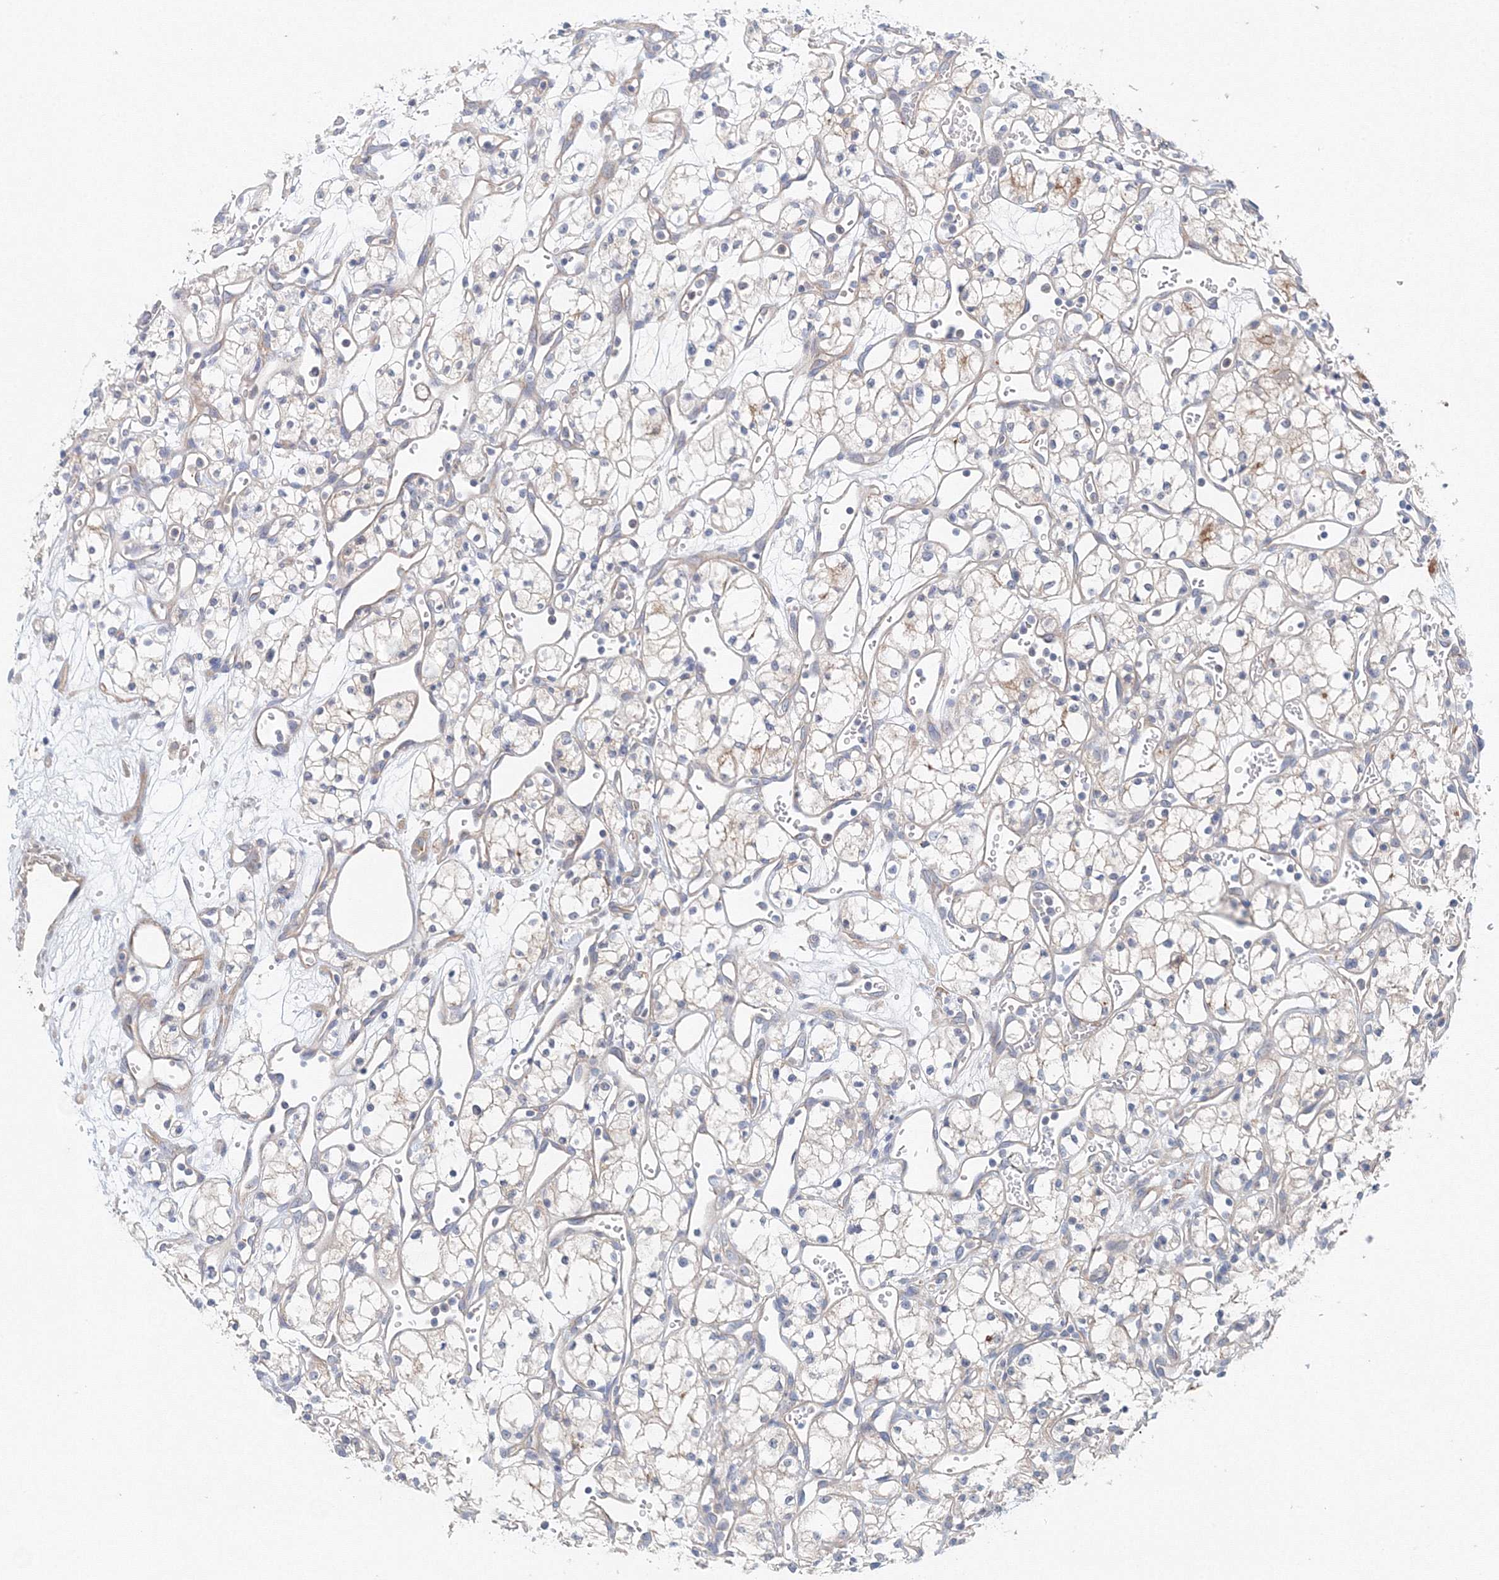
{"staining": {"intensity": "weak", "quantity": "<25%", "location": "cytoplasmic/membranous"}, "tissue": "renal cancer", "cell_type": "Tumor cells", "image_type": "cancer", "snomed": [{"axis": "morphology", "description": "Adenocarcinoma, NOS"}, {"axis": "topography", "description": "Kidney"}], "caption": "Tumor cells show no significant protein staining in renal adenocarcinoma.", "gene": "TPRKB", "patient": {"sex": "male", "age": 59}}